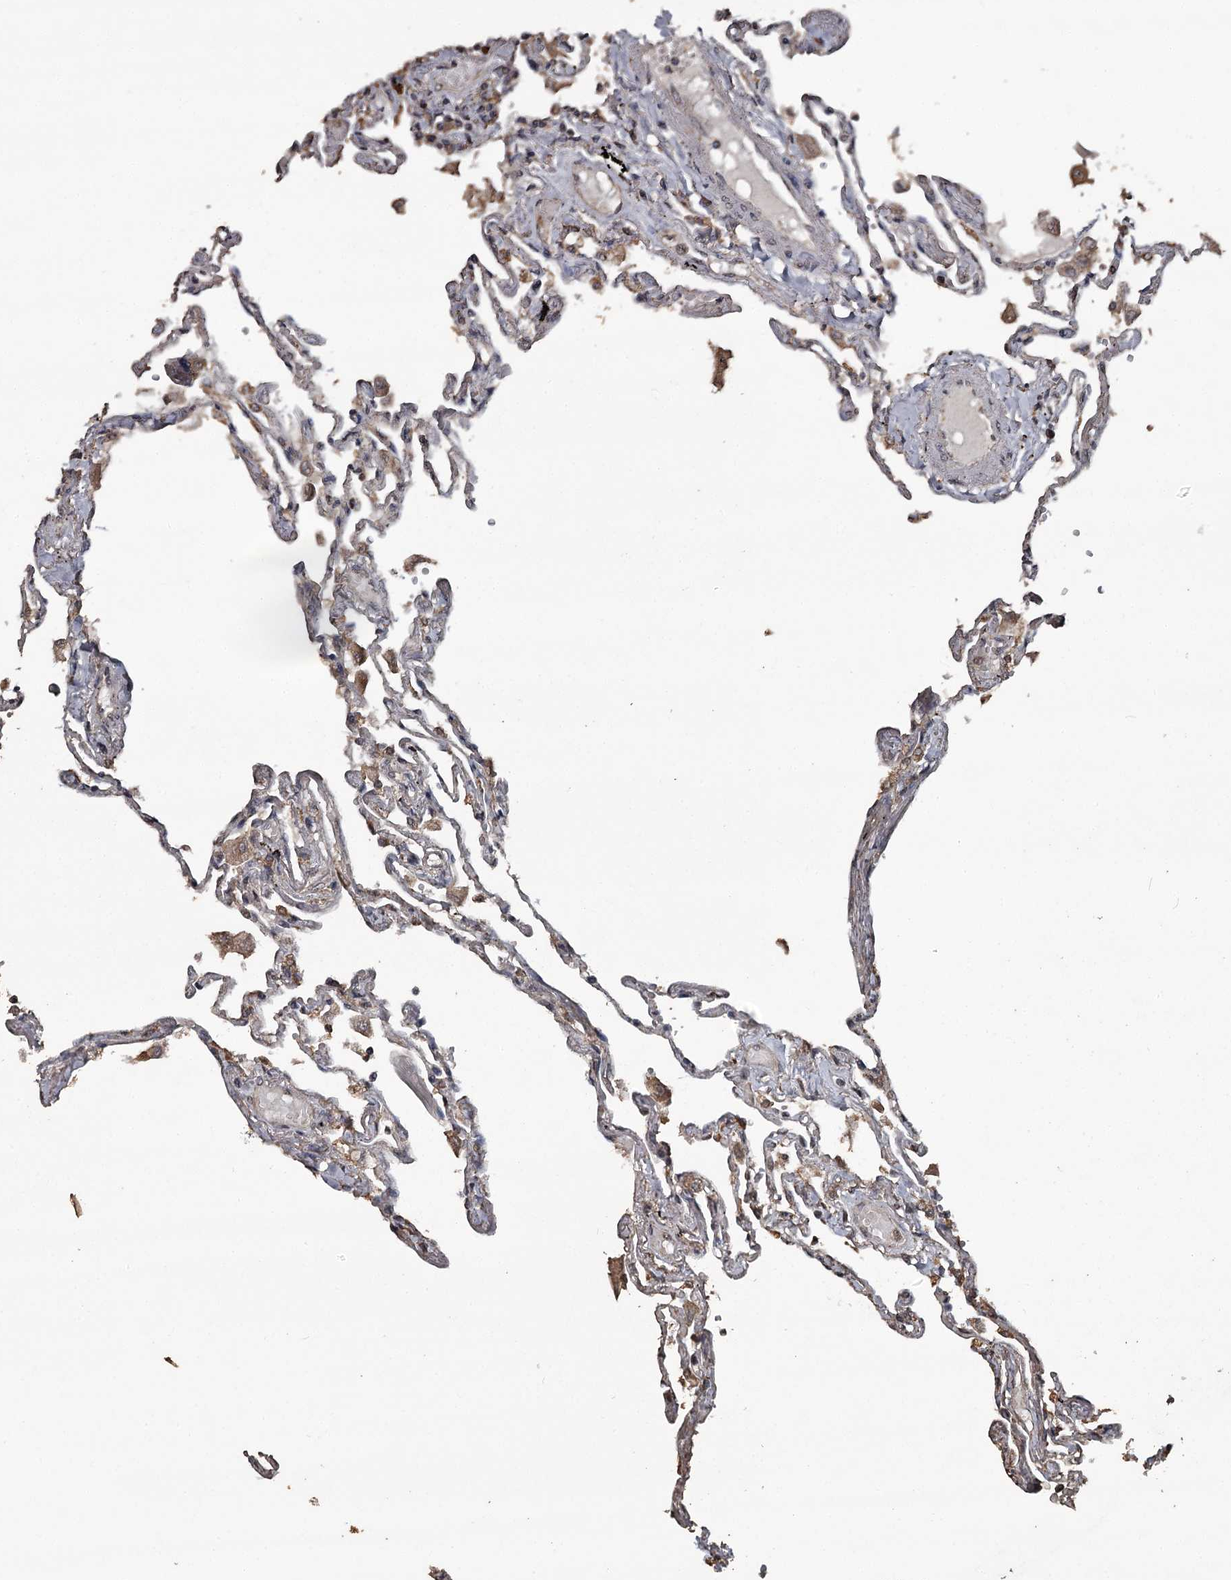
{"staining": {"intensity": "moderate", "quantity": "25%-75%", "location": "cytoplasmic/membranous"}, "tissue": "lung", "cell_type": "Alveolar cells", "image_type": "normal", "snomed": [{"axis": "morphology", "description": "Normal tissue, NOS"}, {"axis": "topography", "description": "Lung"}], "caption": "Immunohistochemical staining of unremarkable lung exhibits medium levels of moderate cytoplasmic/membranous expression in about 25%-75% of alveolar cells. (DAB = brown stain, brightfield microscopy at high magnification).", "gene": "WIPI1", "patient": {"sex": "female", "age": 67}}